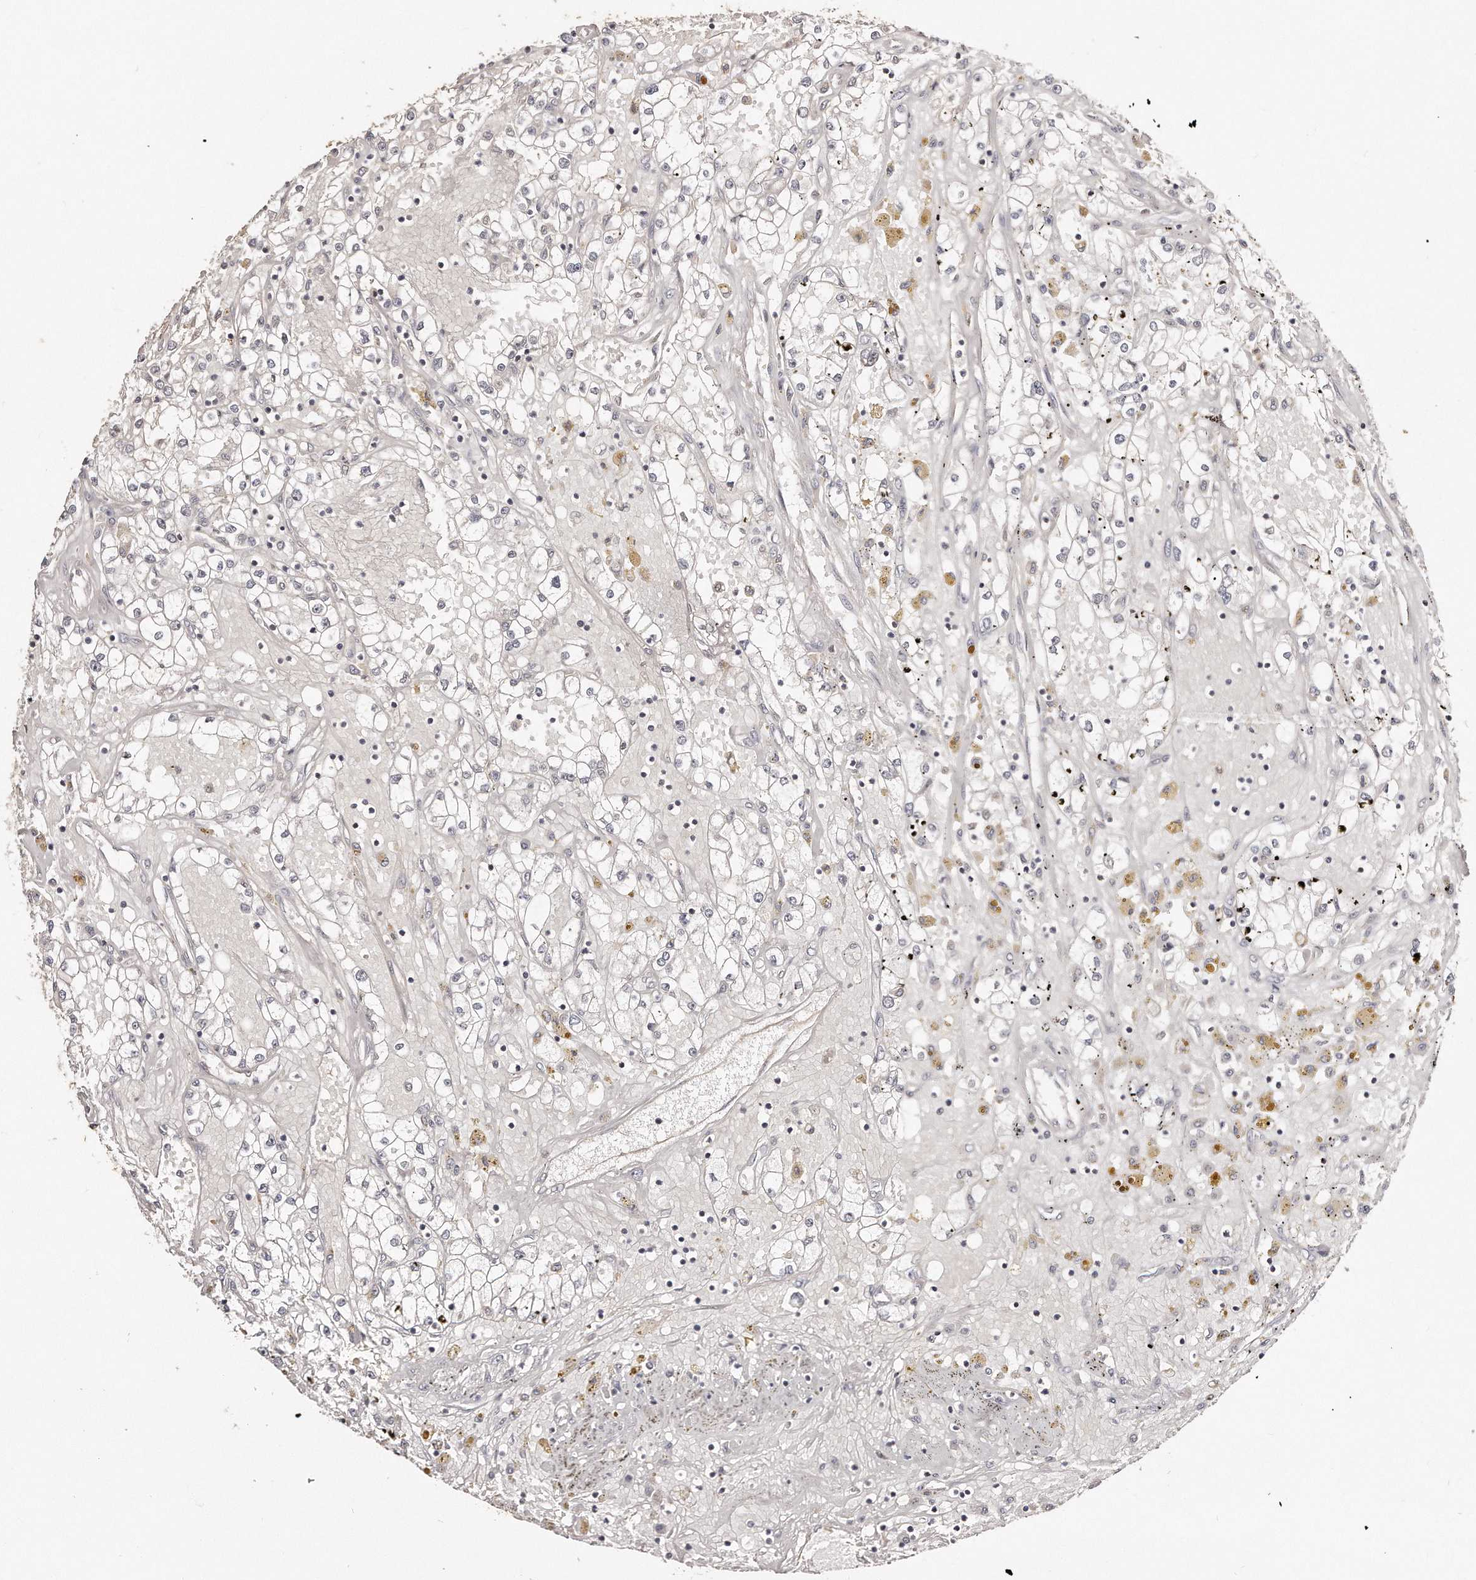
{"staining": {"intensity": "negative", "quantity": "none", "location": "none"}, "tissue": "renal cancer", "cell_type": "Tumor cells", "image_type": "cancer", "snomed": [{"axis": "morphology", "description": "Adenocarcinoma, NOS"}, {"axis": "topography", "description": "Kidney"}], "caption": "A high-resolution micrograph shows IHC staining of adenocarcinoma (renal), which shows no significant positivity in tumor cells. (DAB immunohistochemistry (IHC), high magnification).", "gene": "ZYG11A", "patient": {"sex": "male", "age": 56}}